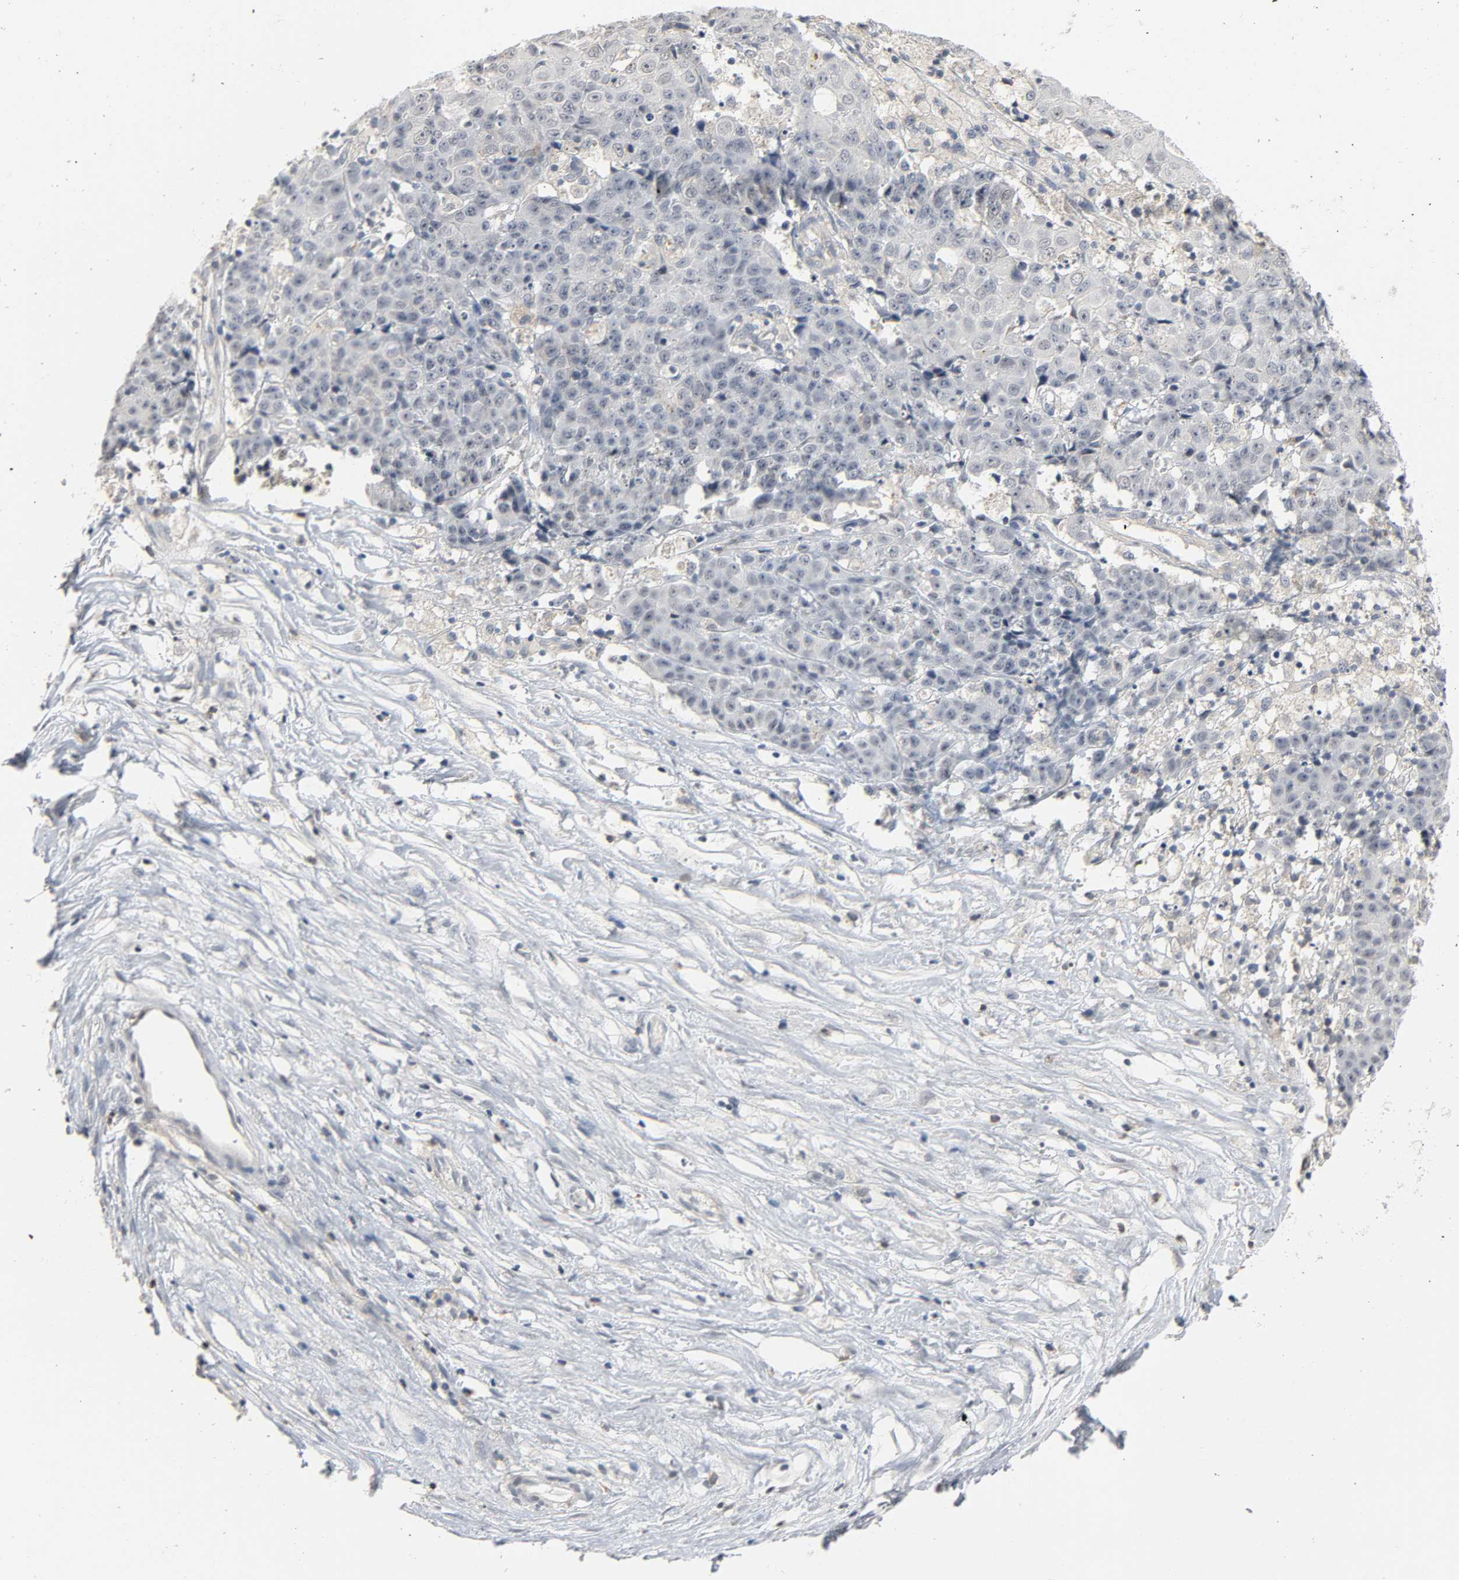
{"staining": {"intensity": "weak", "quantity": "<25%", "location": "cytoplasmic/membranous"}, "tissue": "ovarian cancer", "cell_type": "Tumor cells", "image_type": "cancer", "snomed": [{"axis": "morphology", "description": "Carcinoma, endometroid"}, {"axis": "topography", "description": "Ovary"}], "caption": "The histopathology image demonstrates no staining of tumor cells in ovarian endometroid carcinoma.", "gene": "CD4", "patient": {"sex": "female", "age": 42}}